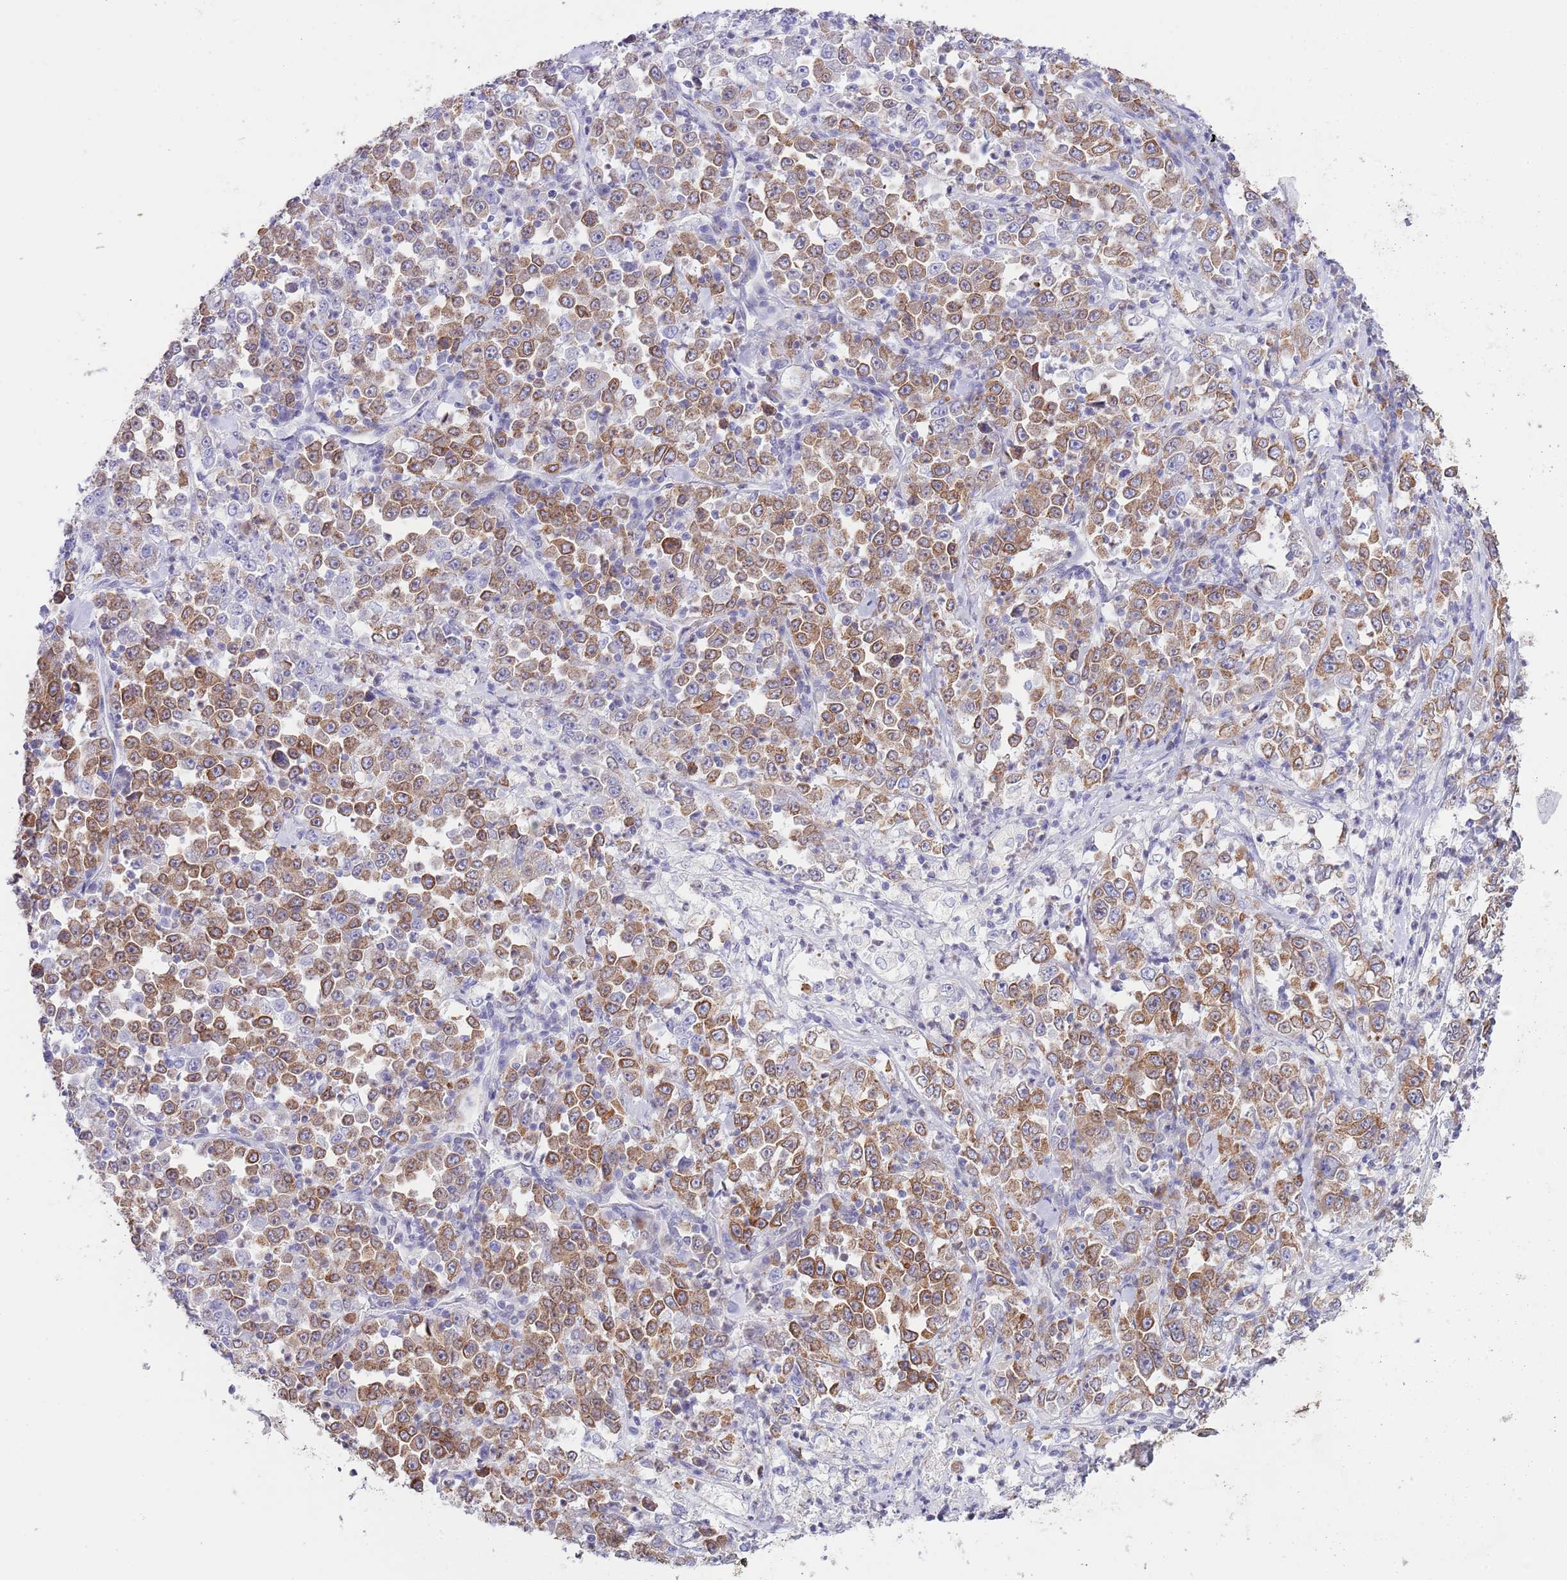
{"staining": {"intensity": "moderate", "quantity": ">75%", "location": "cytoplasmic/membranous"}, "tissue": "stomach cancer", "cell_type": "Tumor cells", "image_type": "cancer", "snomed": [{"axis": "morphology", "description": "Normal tissue, NOS"}, {"axis": "morphology", "description": "Adenocarcinoma, NOS"}, {"axis": "topography", "description": "Stomach, upper"}, {"axis": "topography", "description": "Stomach"}], "caption": "Stomach adenocarcinoma was stained to show a protein in brown. There is medium levels of moderate cytoplasmic/membranous positivity in approximately >75% of tumor cells.", "gene": "EBPL", "patient": {"sex": "male", "age": 59}}